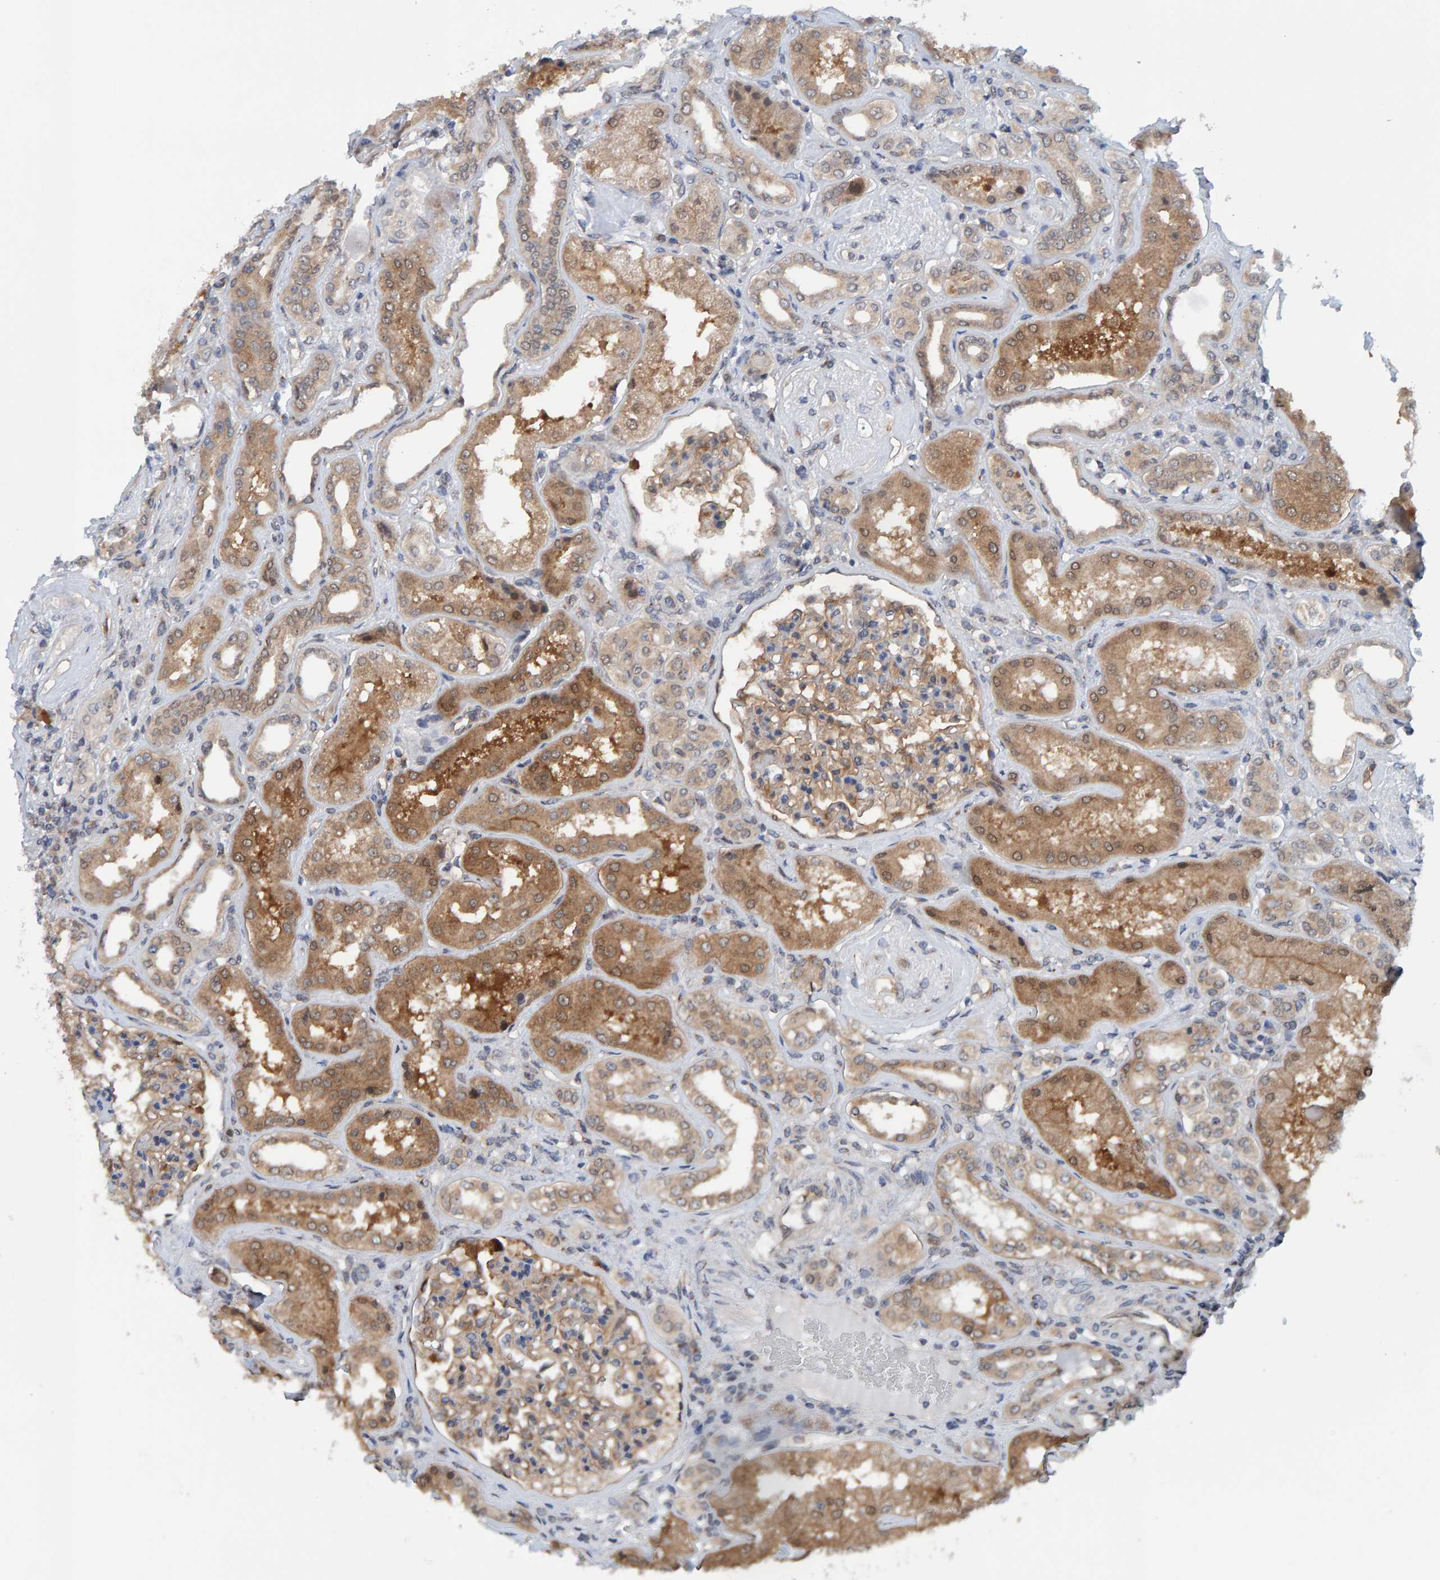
{"staining": {"intensity": "weak", "quantity": ">75%", "location": "cytoplasmic/membranous"}, "tissue": "kidney", "cell_type": "Cells in glomeruli", "image_type": "normal", "snomed": [{"axis": "morphology", "description": "Normal tissue, NOS"}, {"axis": "topography", "description": "Kidney"}], "caption": "Kidney stained for a protein displays weak cytoplasmic/membranous positivity in cells in glomeruli. The protein is shown in brown color, while the nuclei are stained blue.", "gene": "SCRN2", "patient": {"sex": "female", "age": 56}}